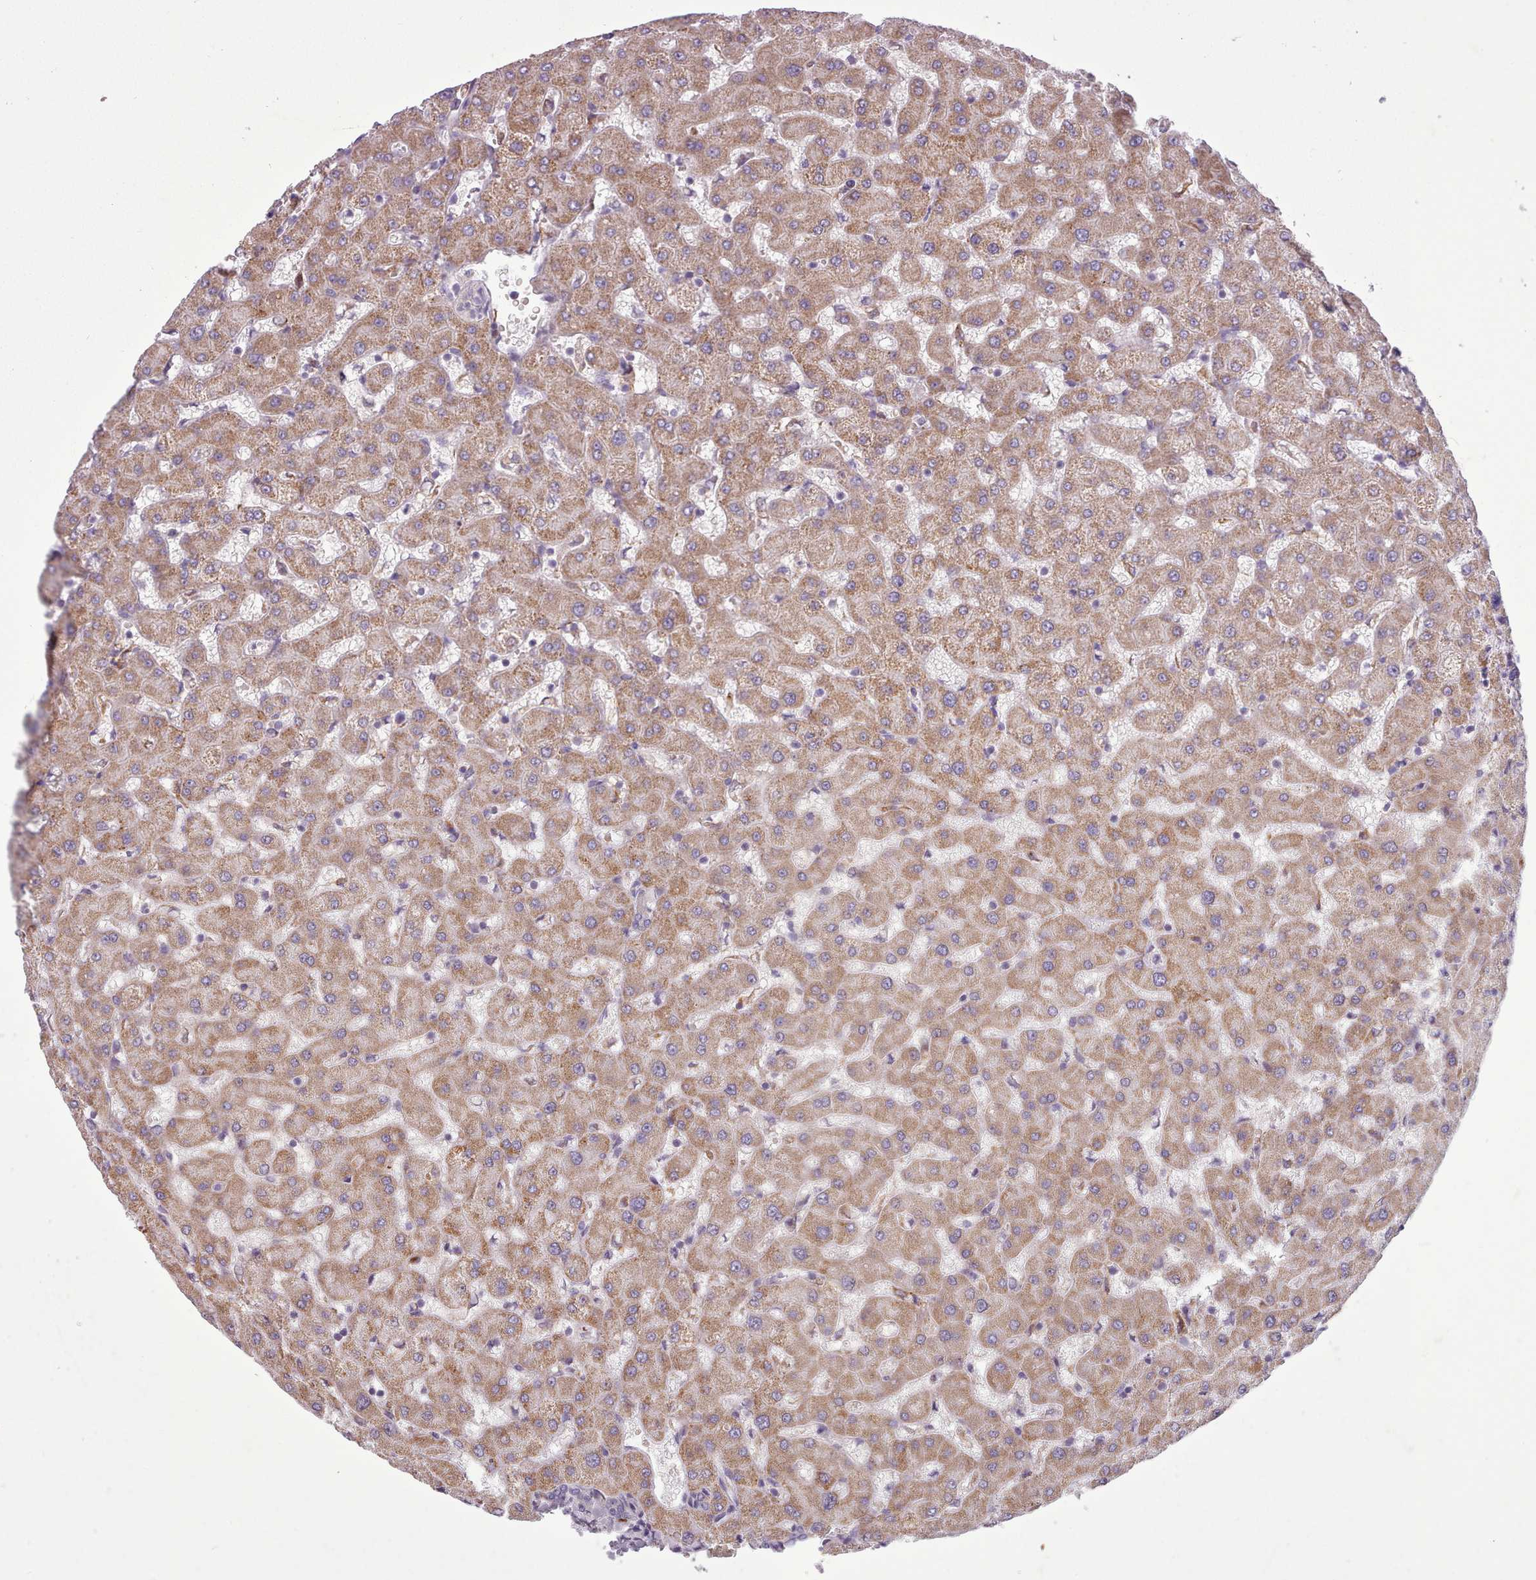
{"staining": {"intensity": "negative", "quantity": "none", "location": "none"}, "tissue": "liver", "cell_type": "Cholangiocytes", "image_type": "normal", "snomed": [{"axis": "morphology", "description": "Normal tissue, NOS"}, {"axis": "topography", "description": "Liver"}], "caption": "The photomicrograph reveals no staining of cholangiocytes in normal liver. The staining was performed using DAB to visualize the protein expression in brown, while the nuclei were stained in blue with hematoxylin (Magnification: 20x).", "gene": "AVL9", "patient": {"sex": "female", "age": 63}}